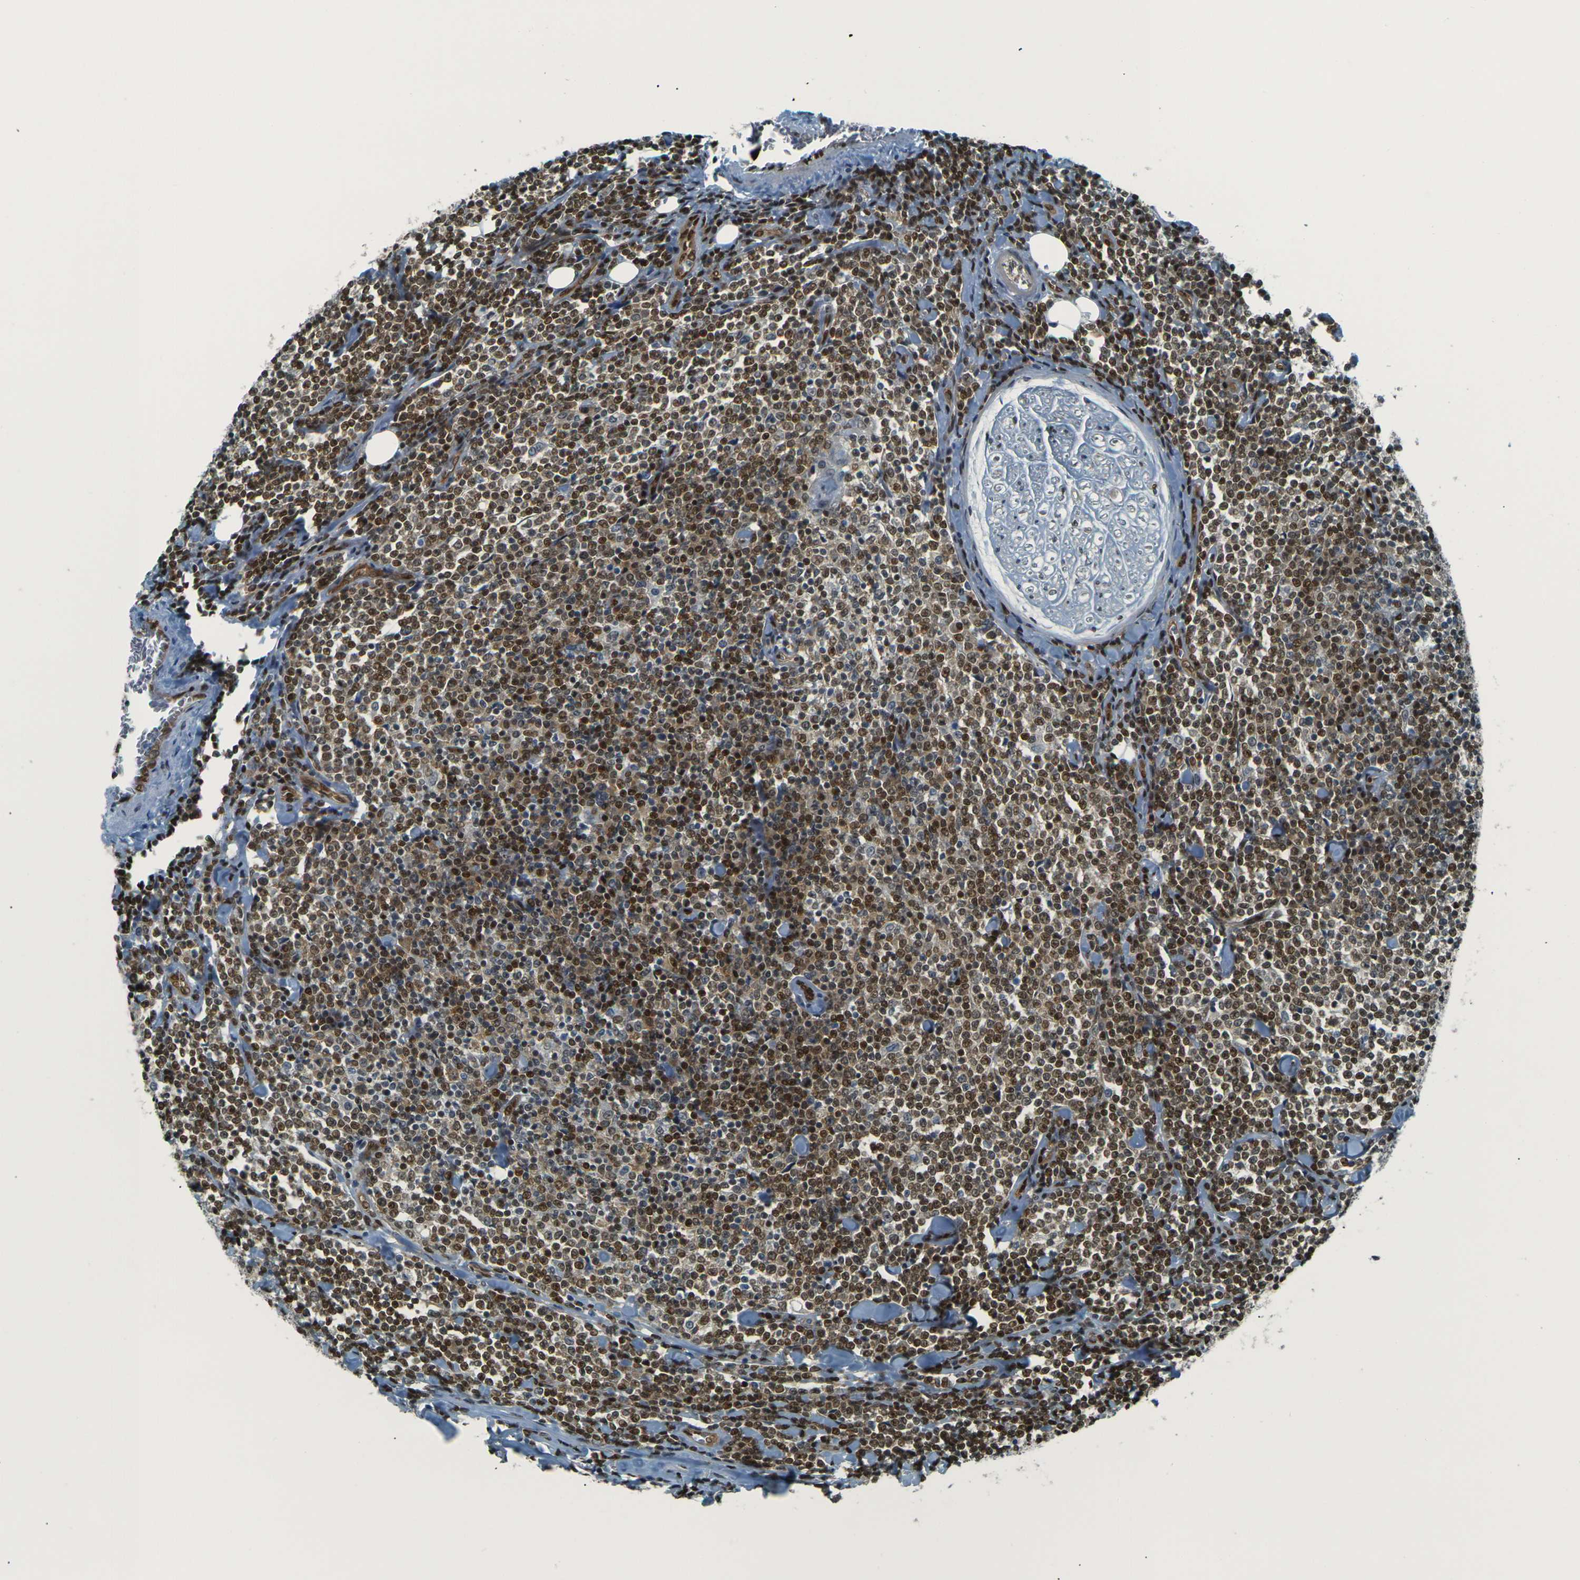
{"staining": {"intensity": "strong", "quantity": ">75%", "location": "nuclear"}, "tissue": "lymphoma", "cell_type": "Tumor cells", "image_type": "cancer", "snomed": [{"axis": "morphology", "description": "Malignant lymphoma, non-Hodgkin's type, Low grade"}, {"axis": "topography", "description": "Soft tissue"}], "caption": "Tumor cells show strong nuclear expression in about >75% of cells in lymphoma. Immunohistochemistry (ihc) stains the protein of interest in brown and the nuclei are stained blue.", "gene": "NHEJ1", "patient": {"sex": "male", "age": 92}}